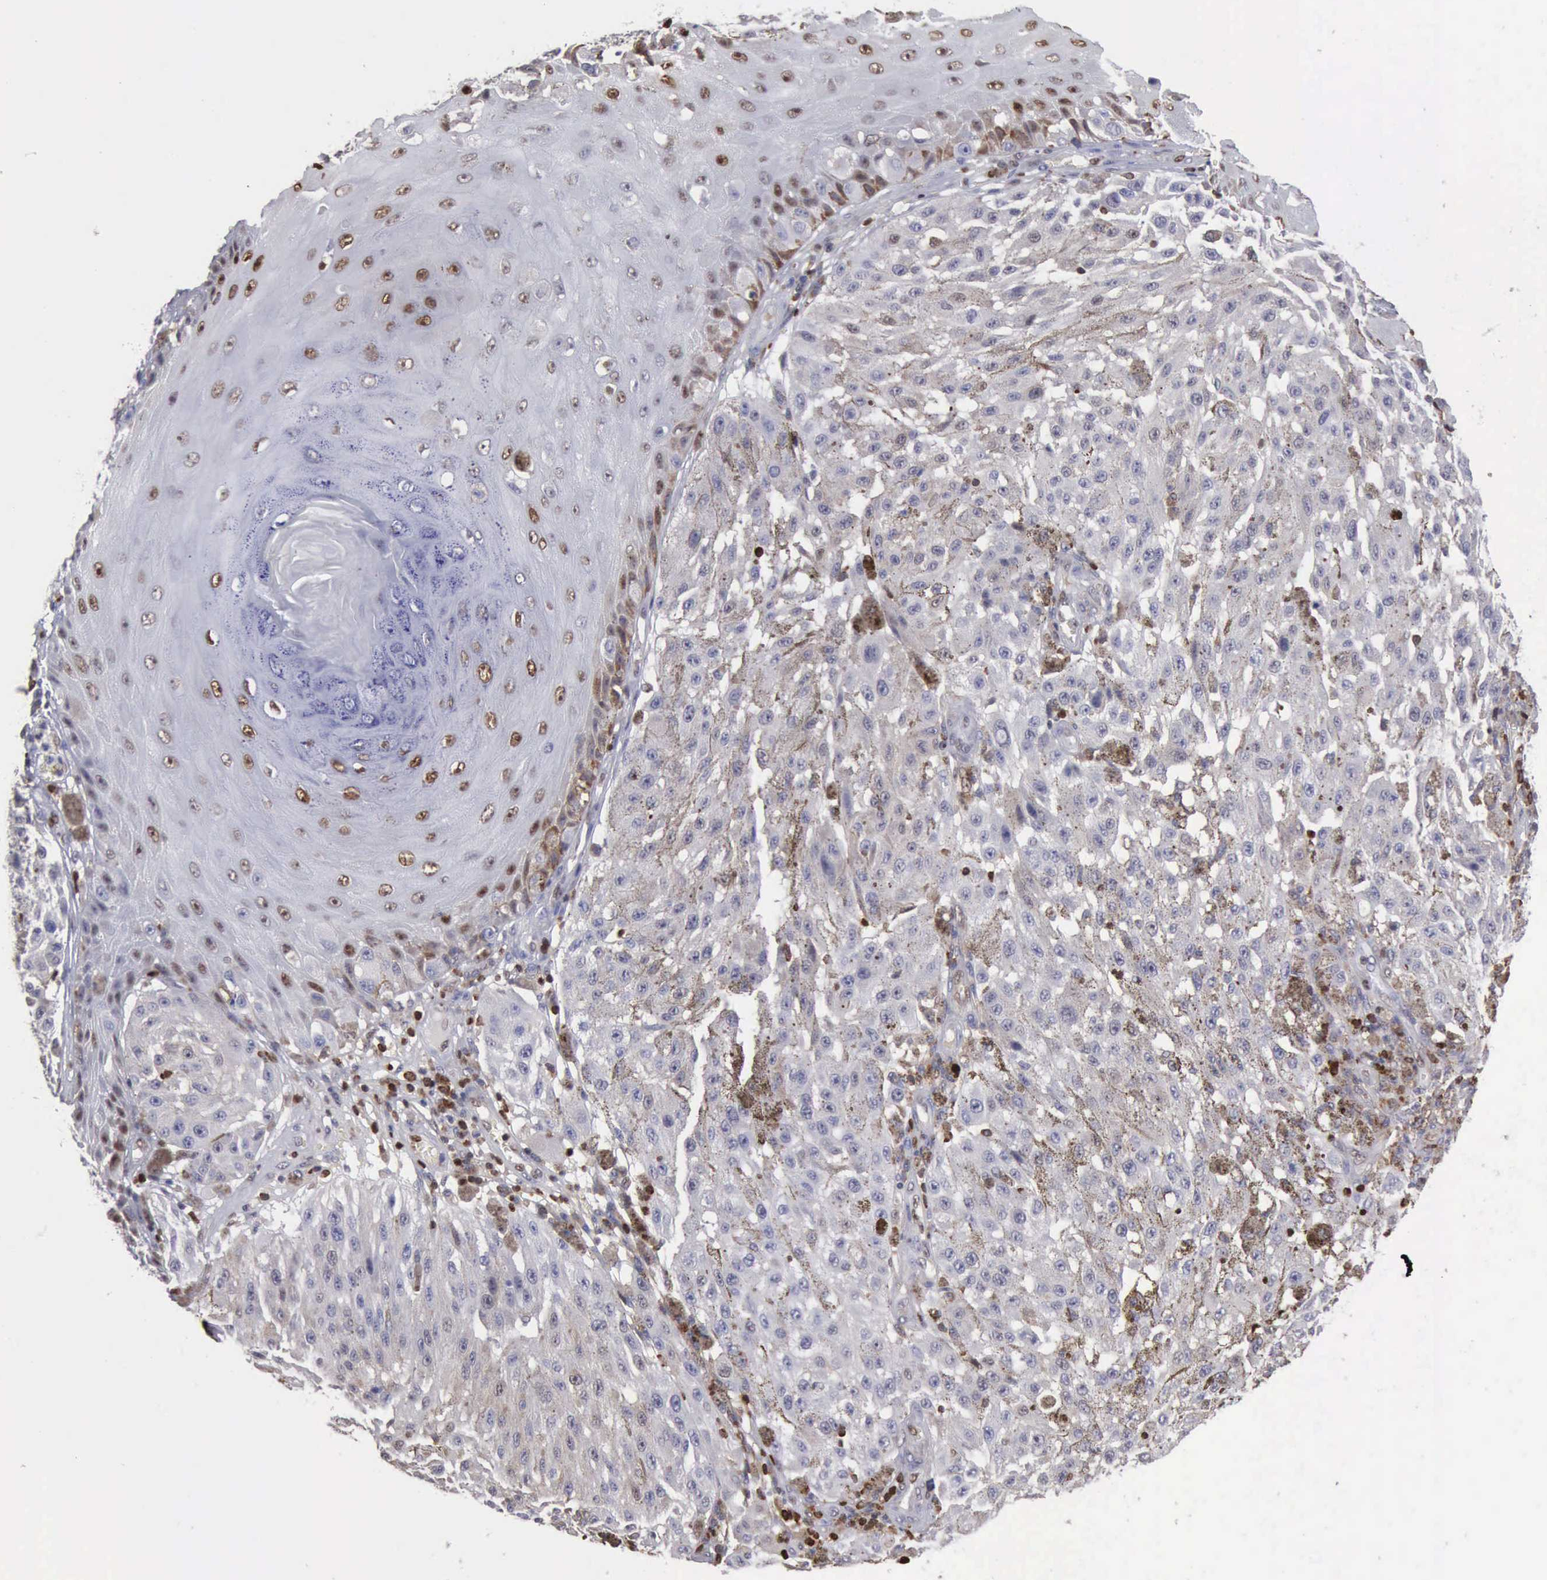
{"staining": {"intensity": "weak", "quantity": "25%-75%", "location": "cytoplasmic/membranous,nuclear"}, "tissue": "melanoma", "cell_type": "Tumor cells", "image_type": "cancer", "snomed": [{"axis": "morphology", "description": "Malignant melanoma, NOS"}, {"axis": "topography", "description": "Skin"}], "caption": "A high-resolution photomicrograph shows IHC staining of malignant melanoma, which reveals weak cytoplasmic/membranous and nuclear expression in approximately 25%-75% of tumor cells. The staining is performed using DAB (3,3'-diaminobenzidine) brown chromogen to label protein expression. The nuclei are counter-stained blue using hematoxylin.", "gene": "PDCD4", "patient": {"sex": "female", "age": 64}}